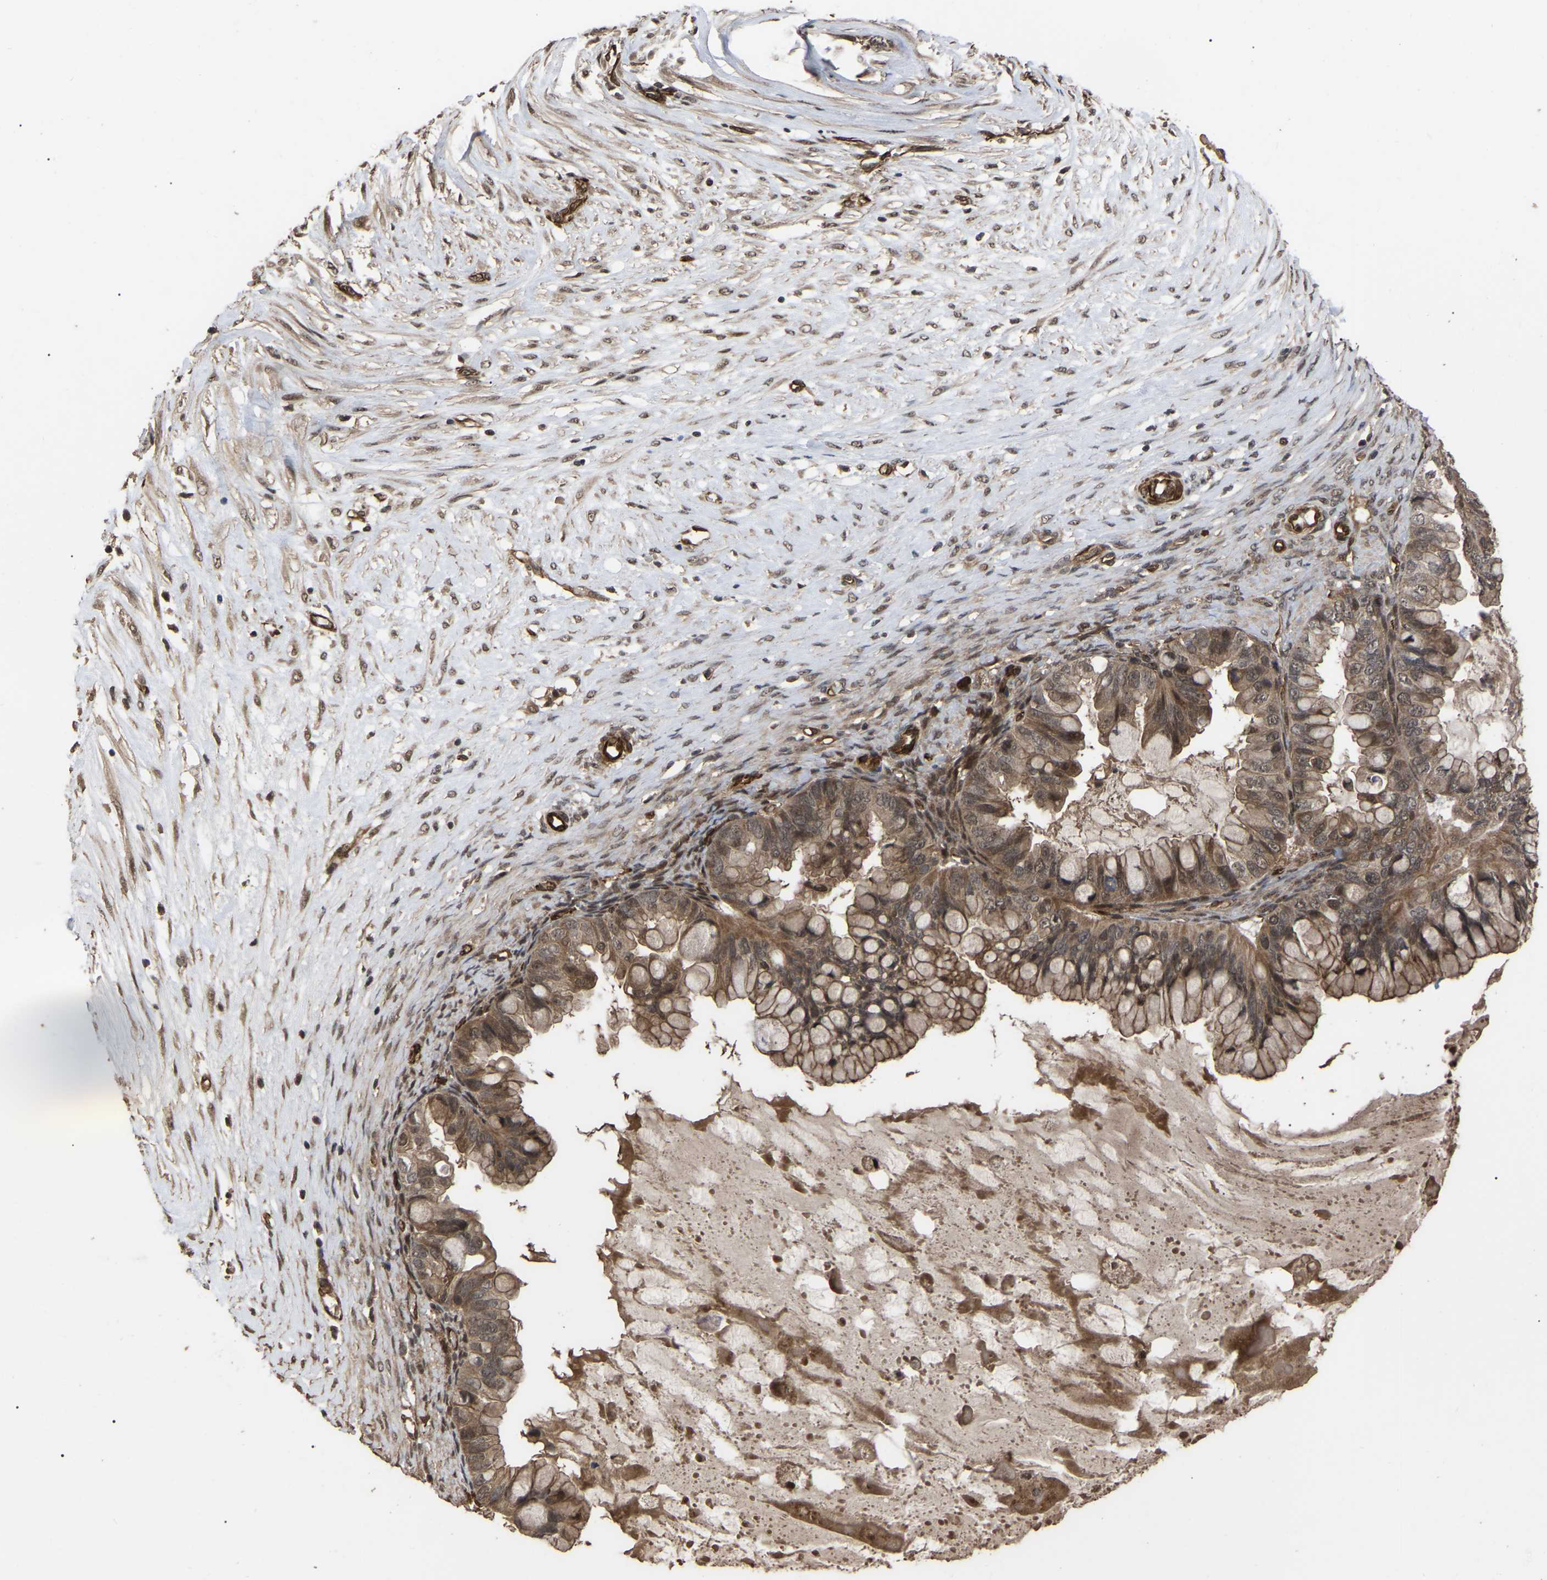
{"staining": {"intensity": "moderate", "quantity": ">75%", "location": "cytoplasmic/membranous"}, "tissue": "ovarian cancer", "cell_type": "Tumor cells", "image_type": "cancer", "snomed": [{"axis": "morphology", "description": "Cystadenocarcinoma, mucinous, NOS"}, {"axis": "topography", "description": "Ovary"}], "caption": "Immunohistochemical staining of human ovarian mucinous cystadenocarcinoma reveals medium levels of moderate cytoplasmic/membranous staining in about >75% of tumor cells.", "gene": "FAM161B", "patient": {"sex": "female", "age": 80}}